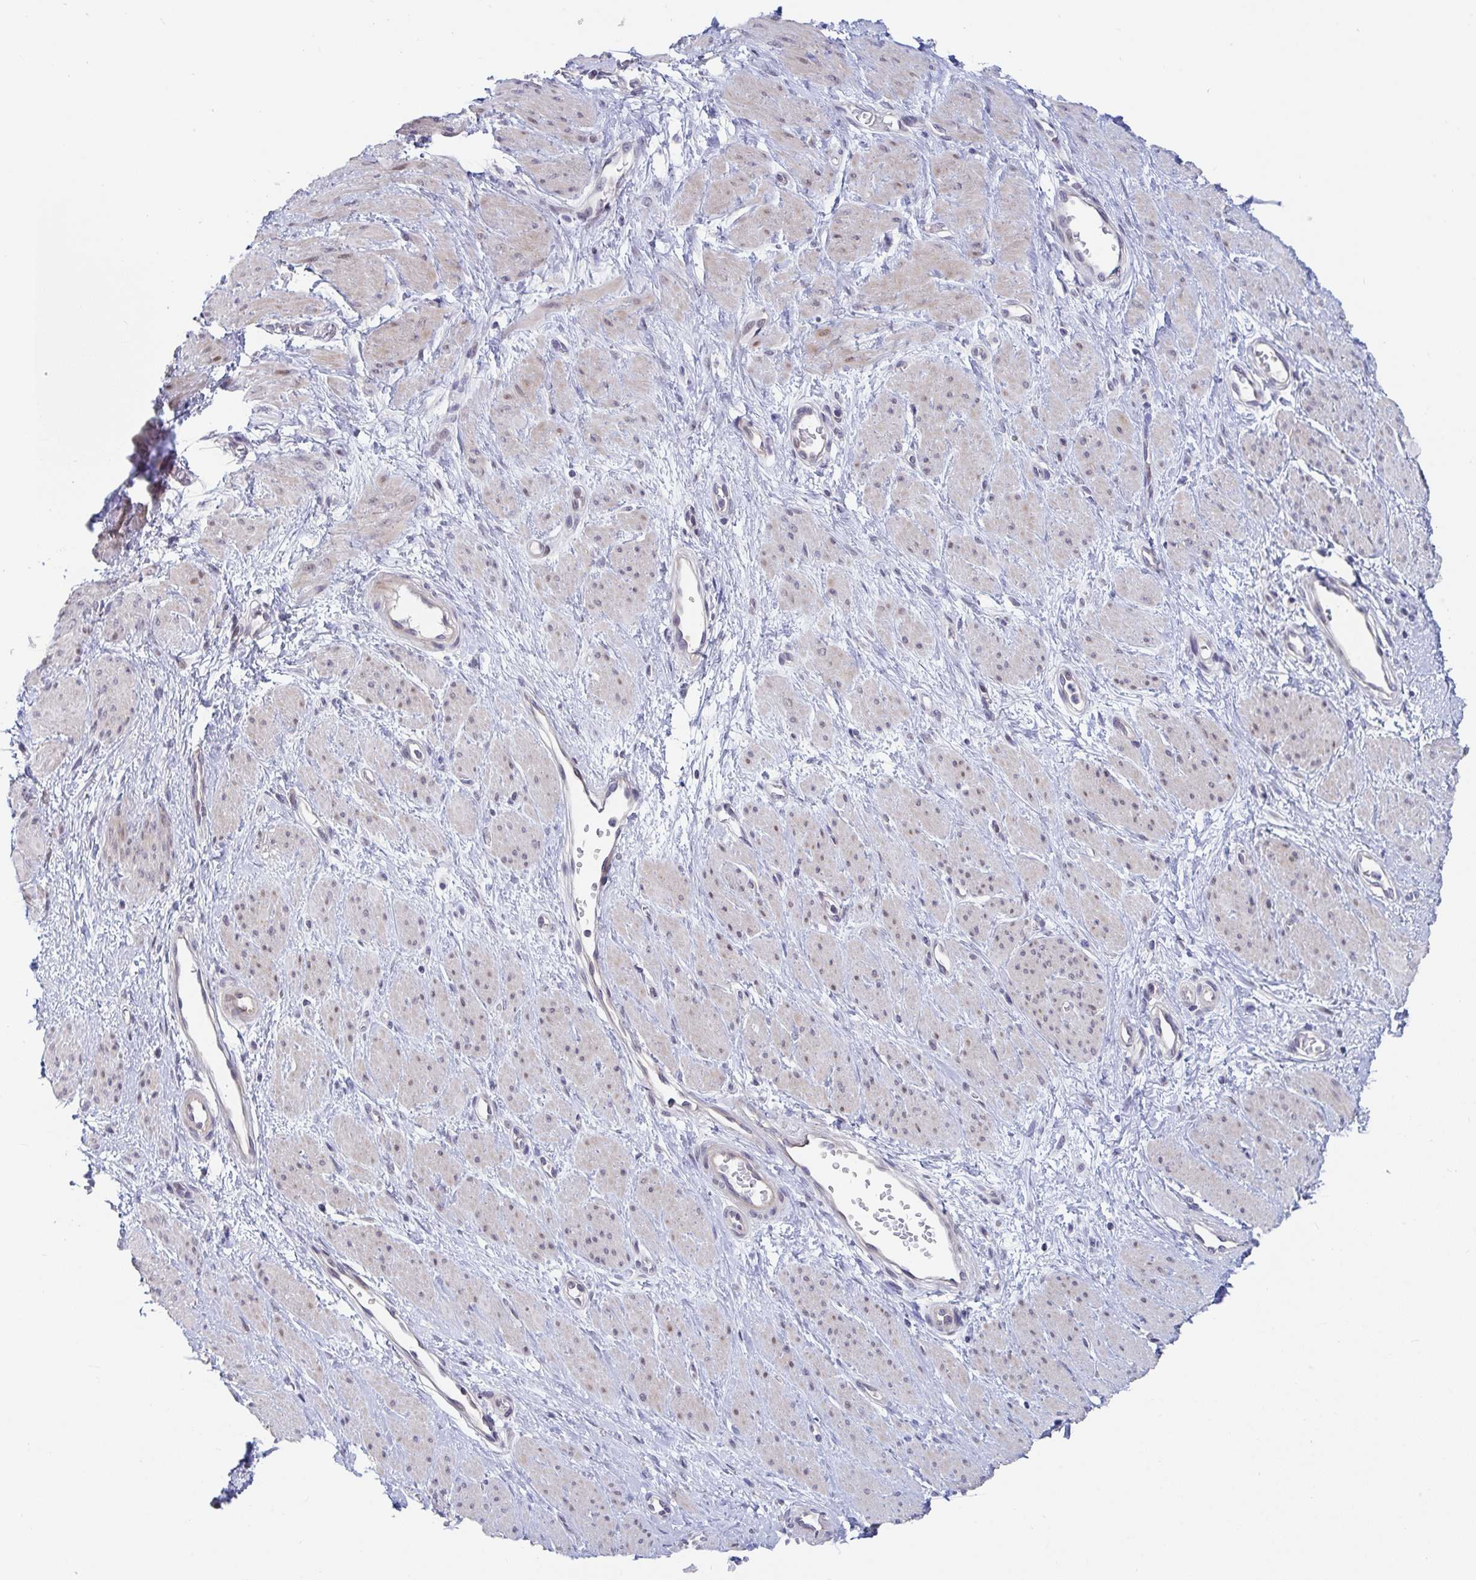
{"staining": {"intensity": "weak", "quantity": "<25%", "location": "cytoplasmic/membranous"}, "tissue": "smooth muscle", "cell_type": "Smooth muscle cells", "image_type": "normal", "snomed": [{"axis": "morphology", "description": "Normal tissue, NOS"}, {"axis": "topography", "description": "Smooth muscle"}, {"axis": "topography", "description": "Uterus"}], "caption": "Histopathology image shows no significant protein positivity in smooth muscle cells of unremarkable smooth muscle. The staining was performed using DAB to visualize the protein expression in brown, while the nuclei were stained in blue with hematoxylin (Magnification: 20x).", "gene": "FAM156A", "patient": {"sex": "female", "age": 39}}